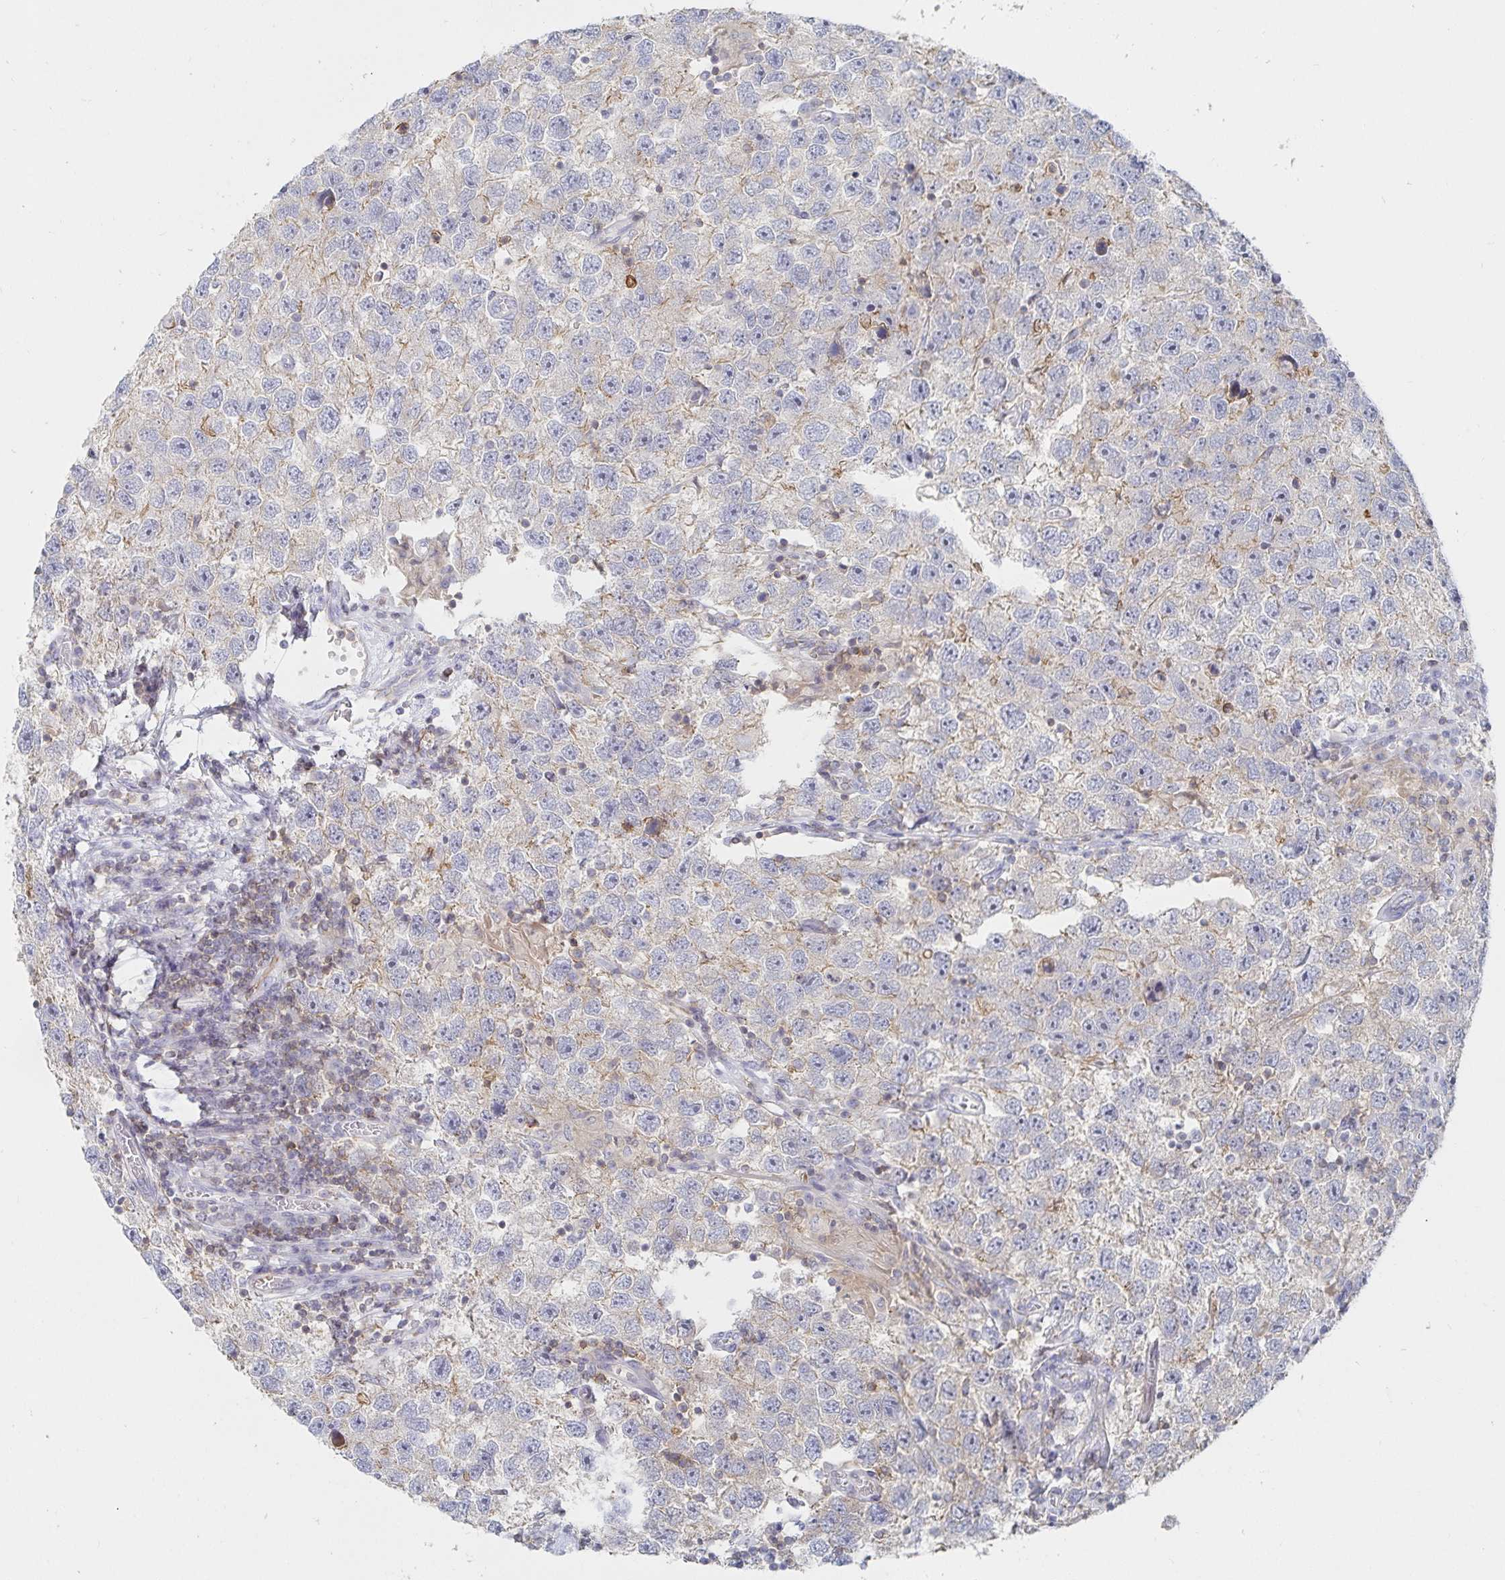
{"staining": {"intensity": "weak", "quantity": "<25%", "location": "cytoplasmic/membranous"}, "tissue": "testis cancer", "cell_type": "Tumor cells", "image_type": "cancer", "snomed": [{"axis": "morphology", "description": "Seminoma, NOS"}, {"axis": "topography", "description": "Testis"}], "caption": "The histopathology image exhibits no significant positivity in tumor cells of testis seminoma.", "gene": "PIK3CD", "patient": {"sex": "male", "age": 26}}